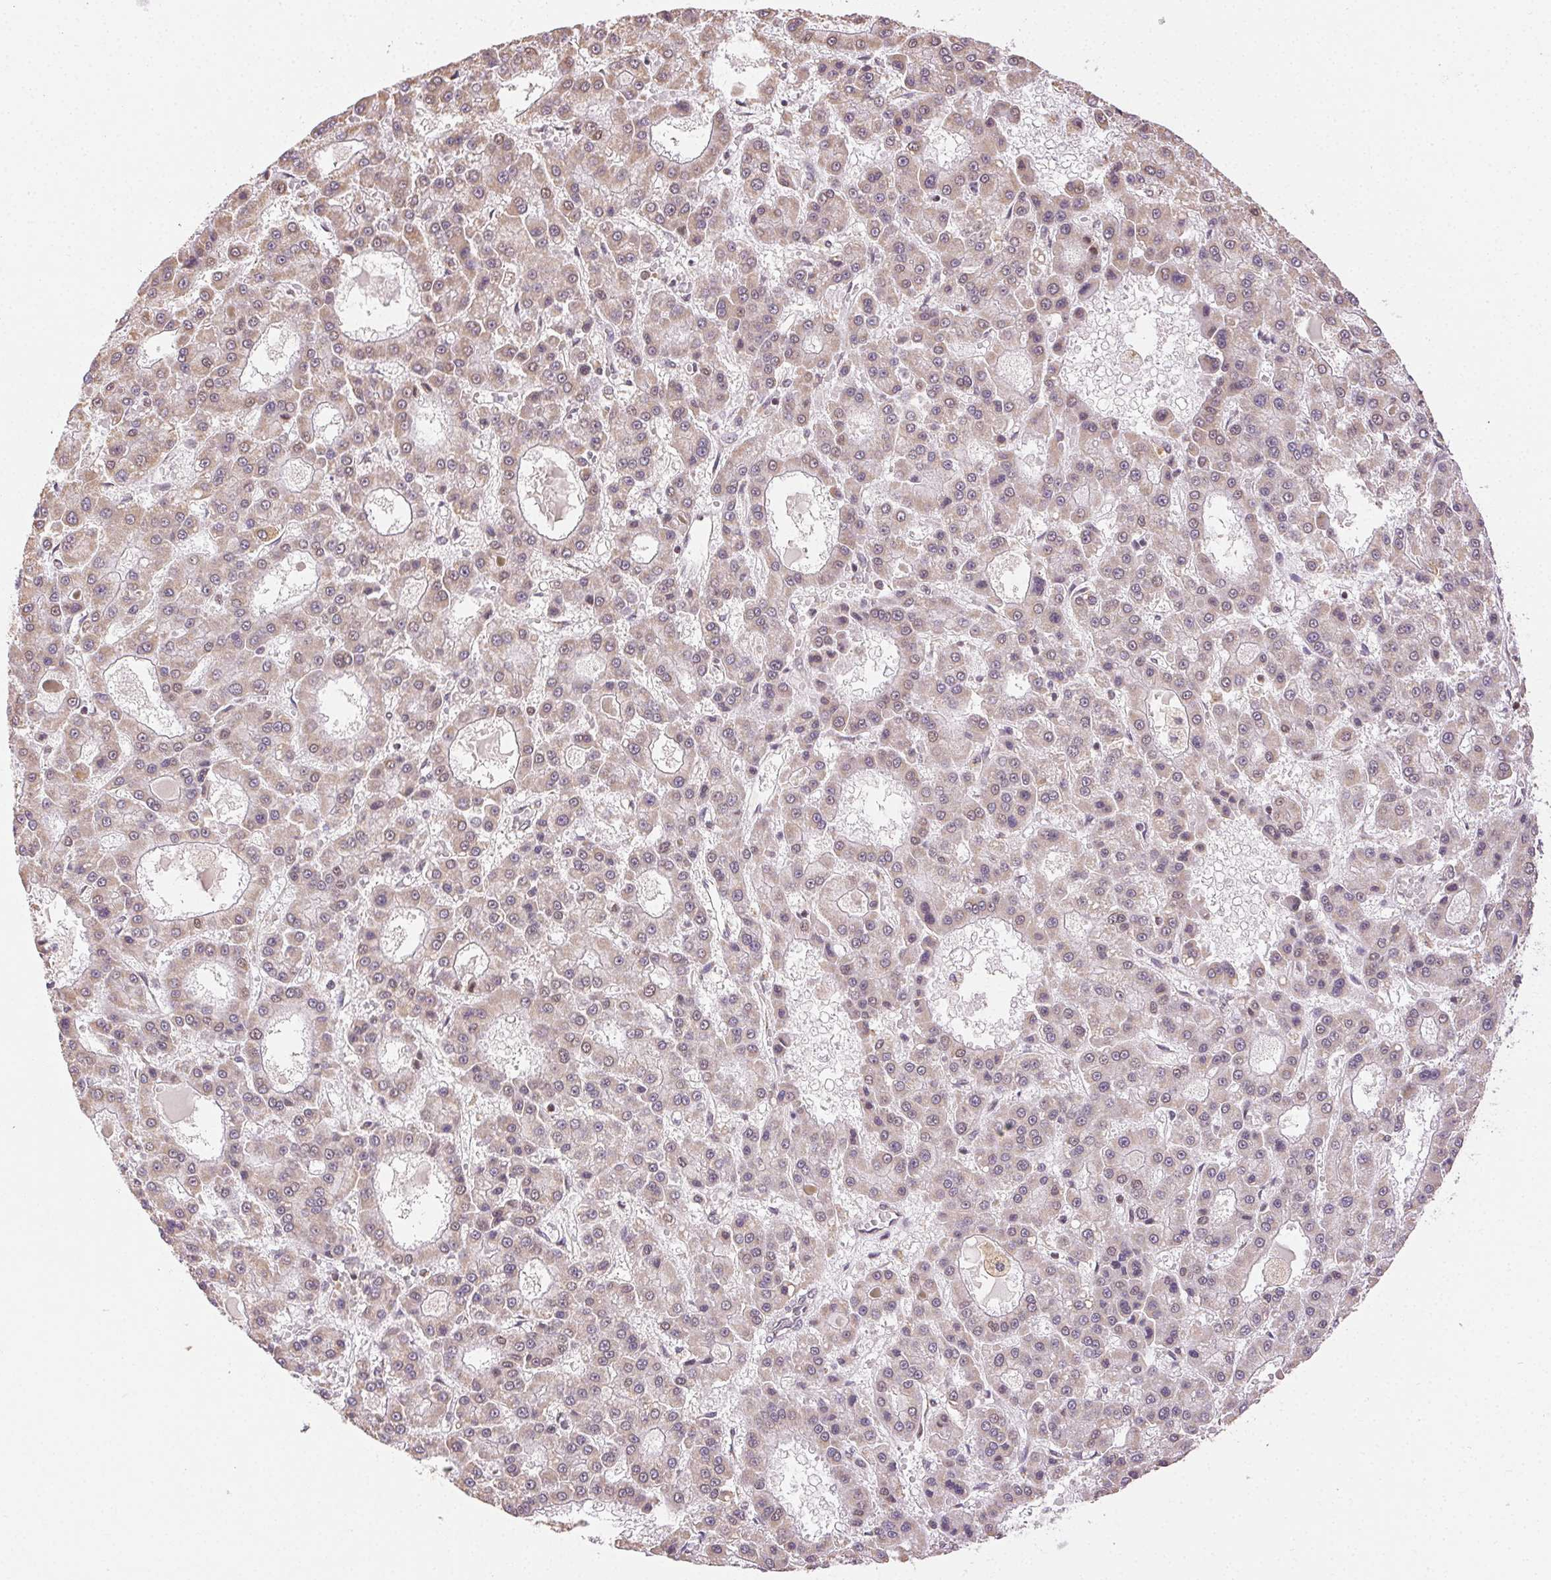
{"staining": {"intensity": "weak", "quantity": "25%-75%", "location": "cytoplasmic/membranous"}, "tissue": "liver cancer", "cell_type": "Tumor cells", "image_type": "cancer", "snomed": [{"axis": "morphology", "description": "Carcinoma, Hepatocellular, NOS"}, {"axis": "topography", "description": "Liver"}], "caption": "This photomicrograph reveals liver hepatocellular carcinoma stained with immunohistochemistry (IHC) to label a protein in brown. The cytoplasmic/membranous of tumor cells show weak positivity for the protein. Nuclei are counter-stained blue.", "gene": "PIWIL4", "patient": {"sex": "male", "age": 70}}